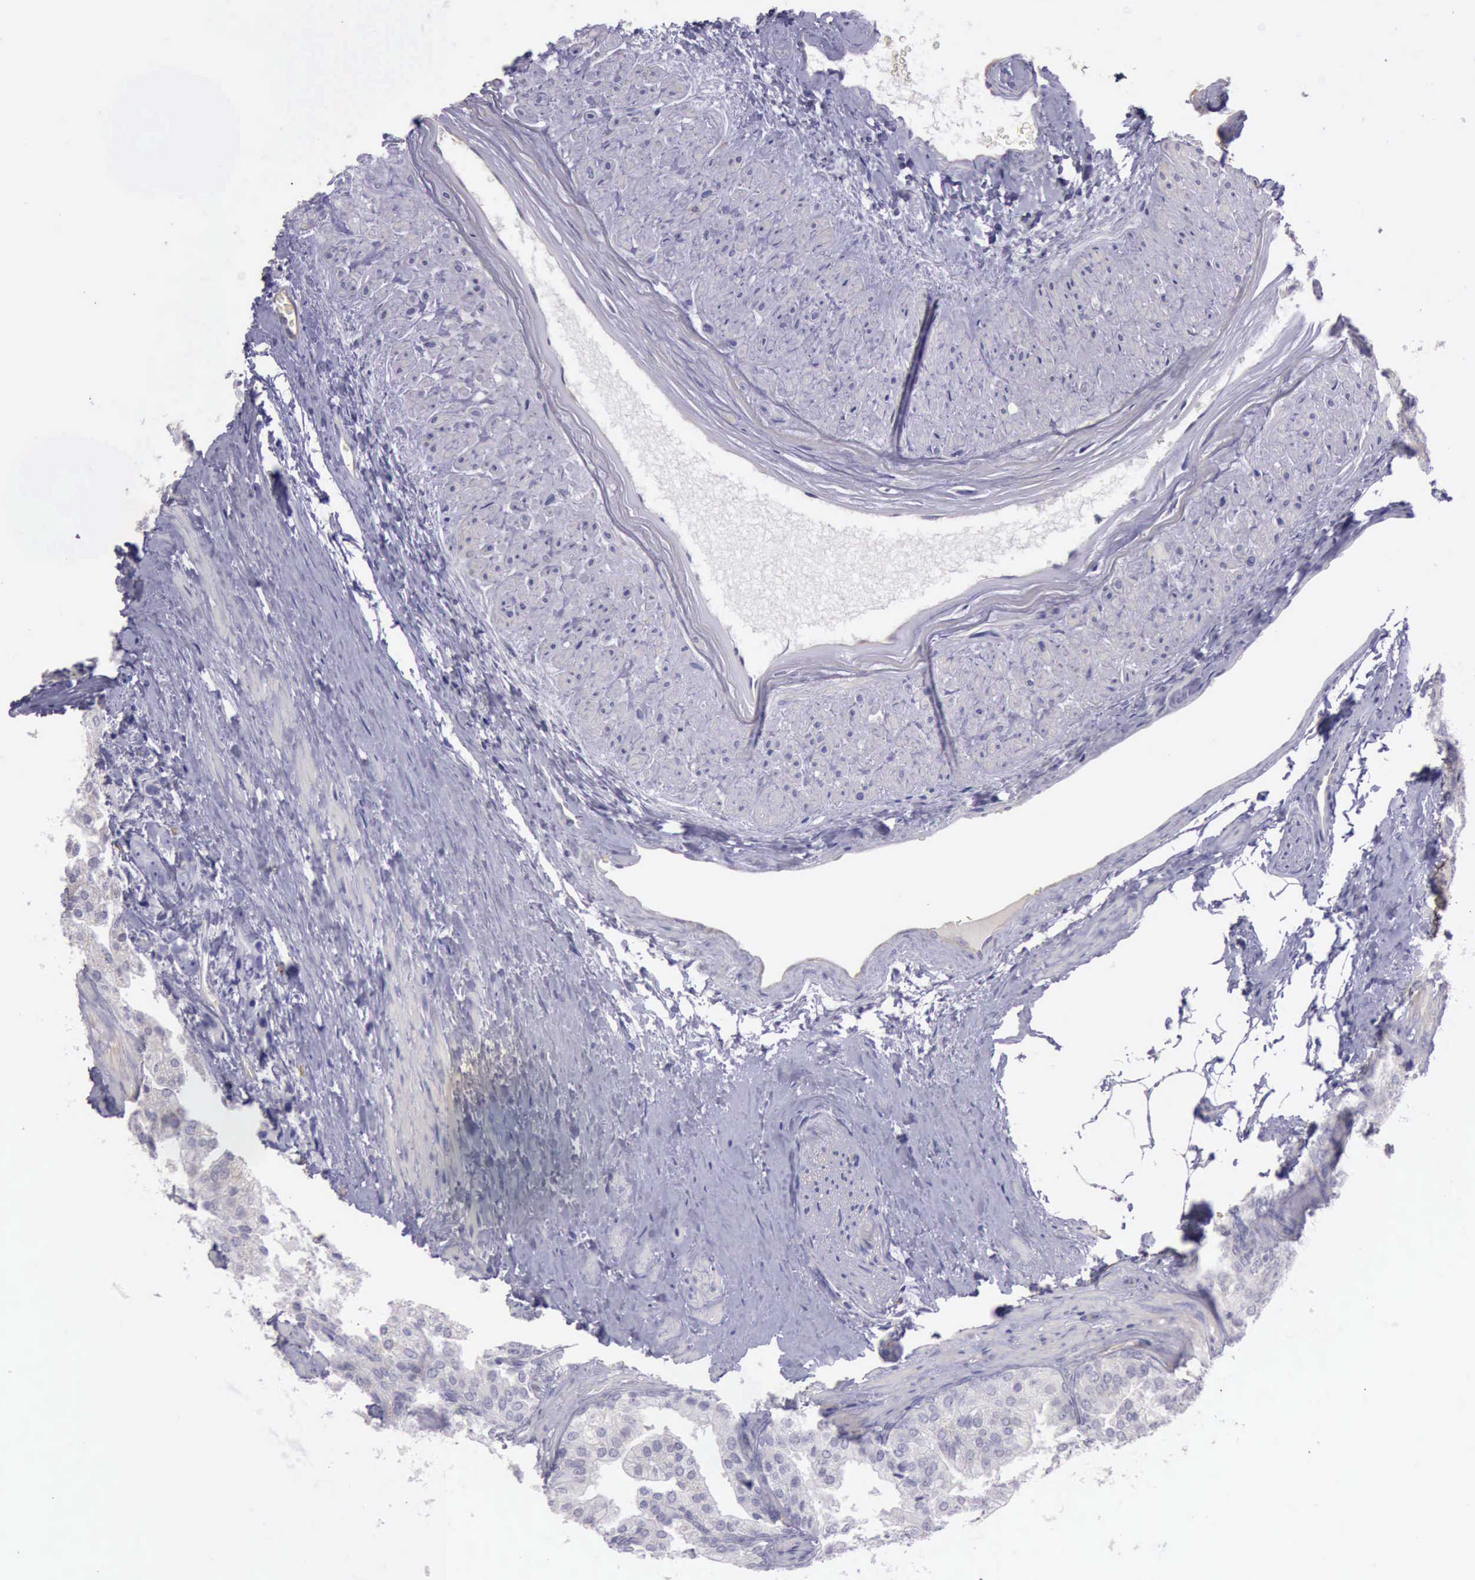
{"staining": {"intensity": "negative", "quantity": "none", "location": "none"}, "tissue": "prostate cancer", "cell_type": "Tumor cells", "image_type": "cancer", "snomed": [{"axis": "morphology", "description": "Adenocarcinoma, Medium grade"}, {"axis": "topography", "description": "Prostate"}], "caption": "Prostate cancer was stained to show a protein in brown. There is no significant positivity in tumor cells.", "gene": "TCEANC", "patient": {"sex": "male", "age": 53}}